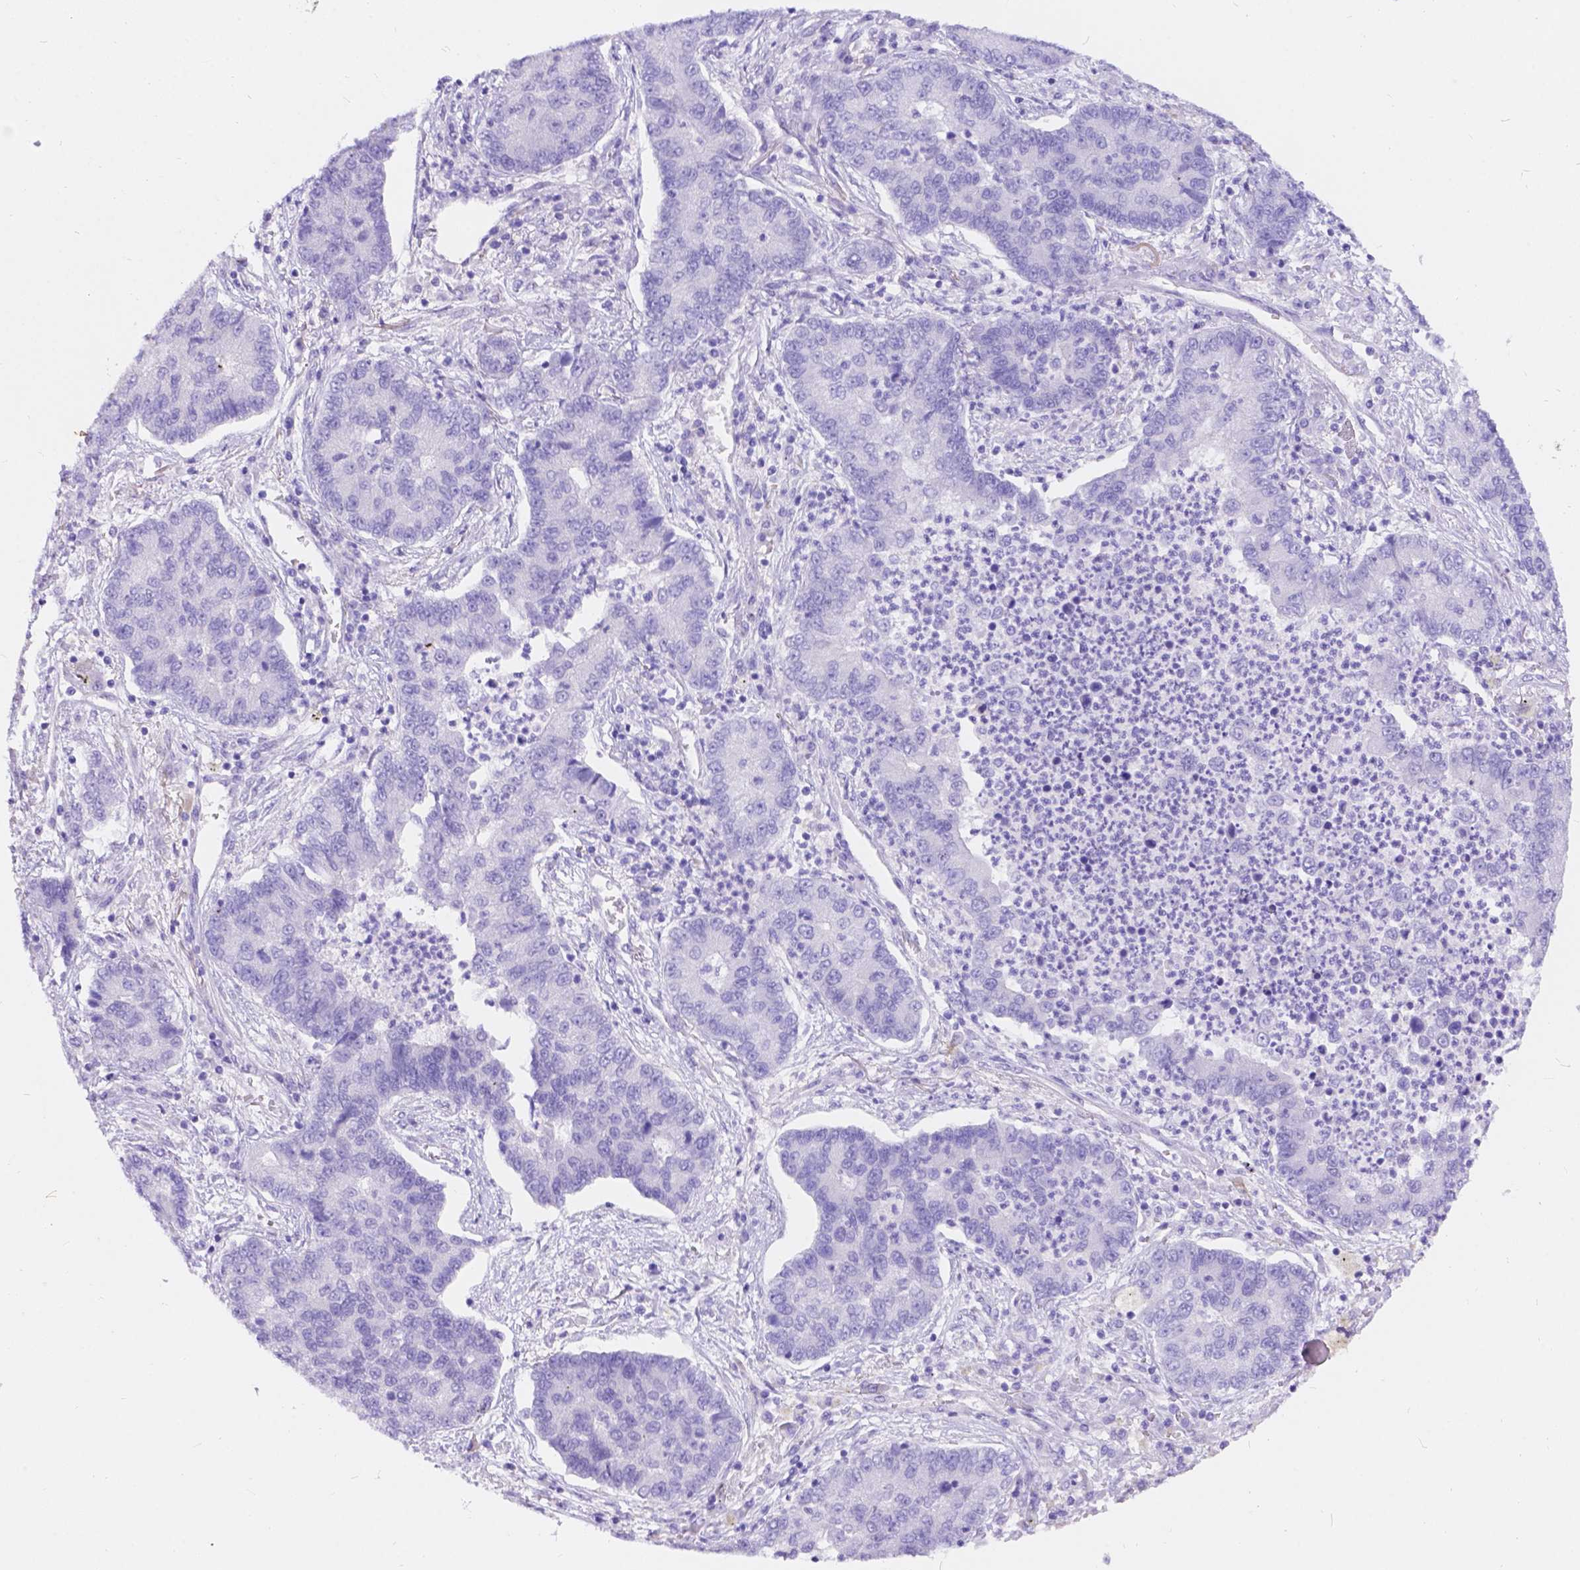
{"staining": {"intensity": "negative", "quantity": "none", "location": "none"}, "tissue": "lung cancer", "cell_type": "Tumor cells", "image_type": "cancer", "snomed": [{"axis": "morphology", "description": "Adenocarcinoma, NOS"}, {"axis": "topography", "description": "Lung"}], "caption": "Tumor cells are negative for protein expression in human lung cancer (adenocarcinoma).", "gene": "KLHL10", "patient": {"sex": "female", "age": 57}}